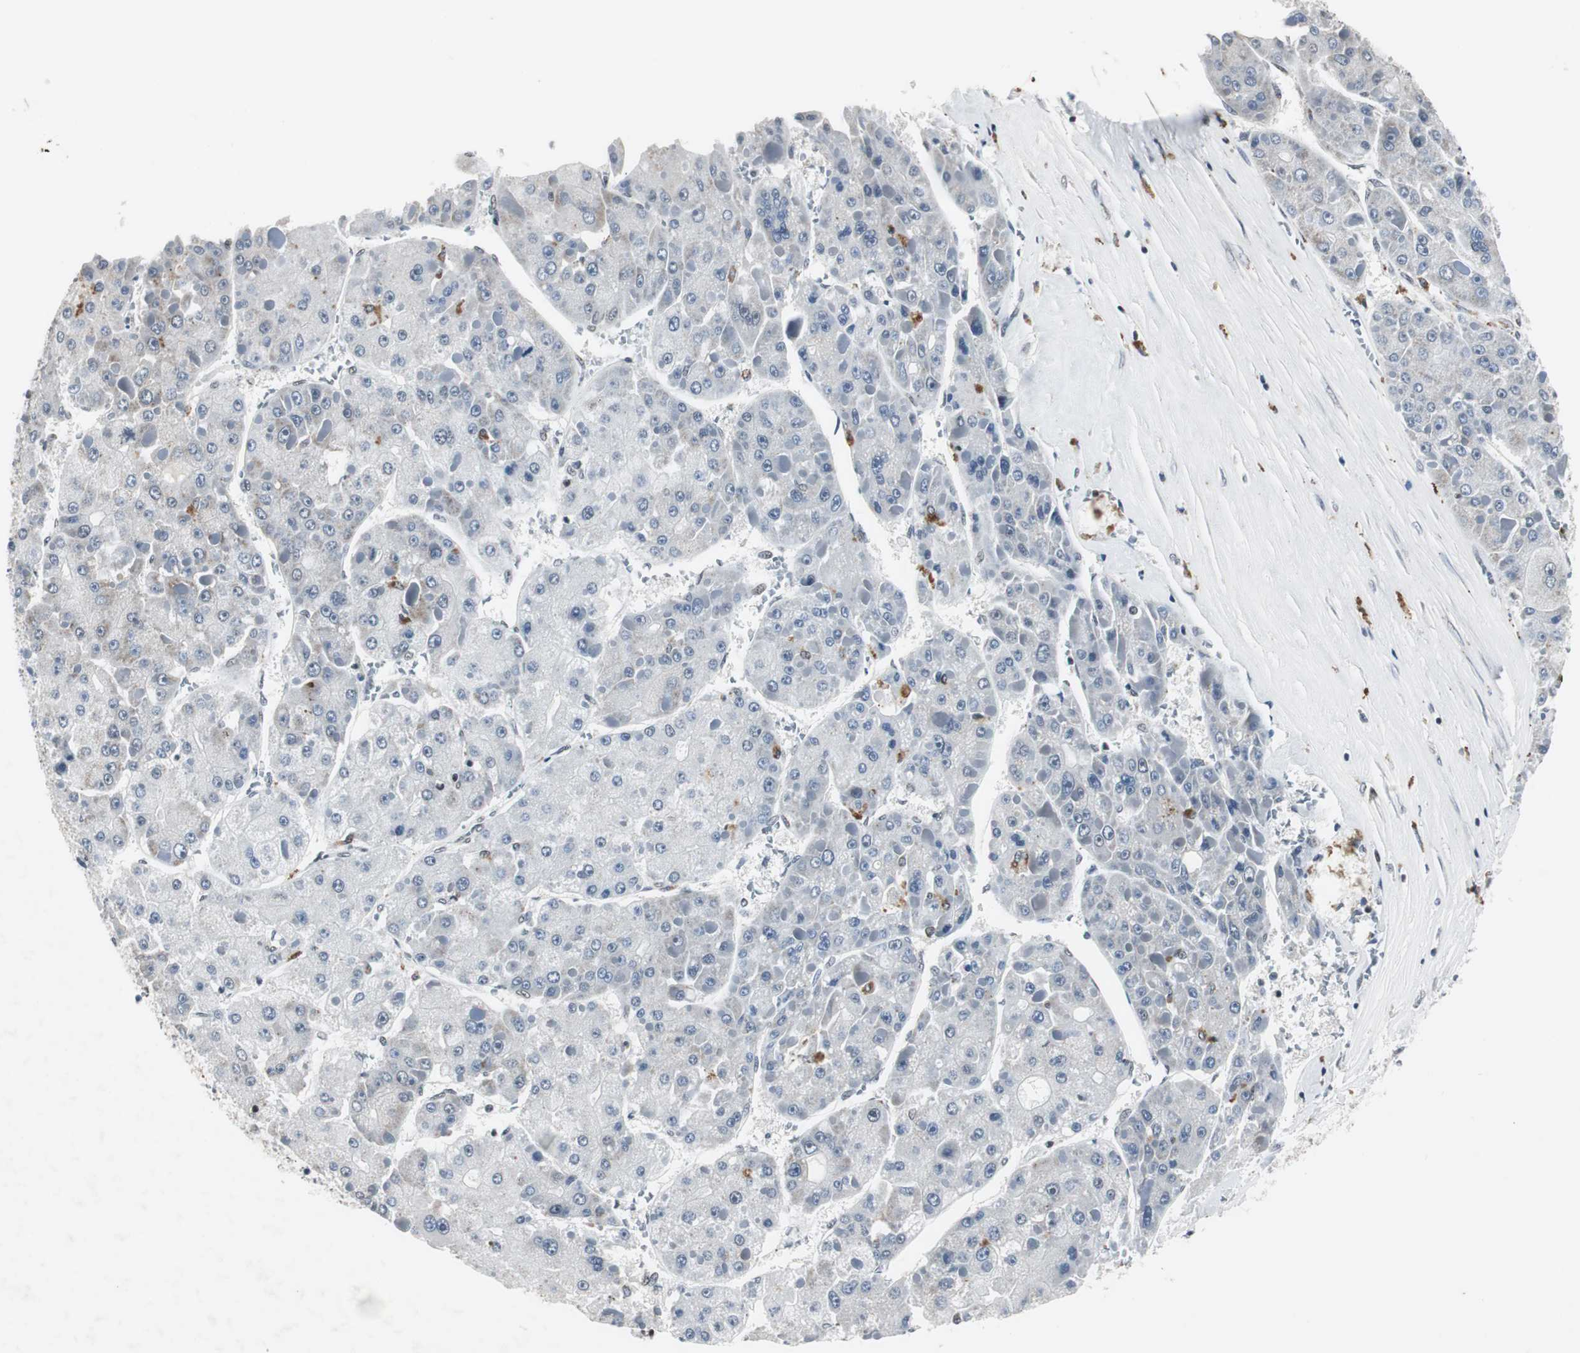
{"staining": {"intensity": "negative", "quantity": "none", "location": "none"}, "tissue": "liver cancer", "cell_type": "Tumor cells", "image_type": "cancer", "snomed": [{"axis": "morphology", "description": "Carcinoma, Hepatocellular, NOS"}, {"axis": "topography", "description": "Liver"}], "caption": "This is an immunohistochemistry (IHC) micrograph of human liver cancer (hepatocellular carcinoma). There is no expression in tumor cells.", "gene": "RAD9A", "patient": {"sex": "female", "age": 73}}